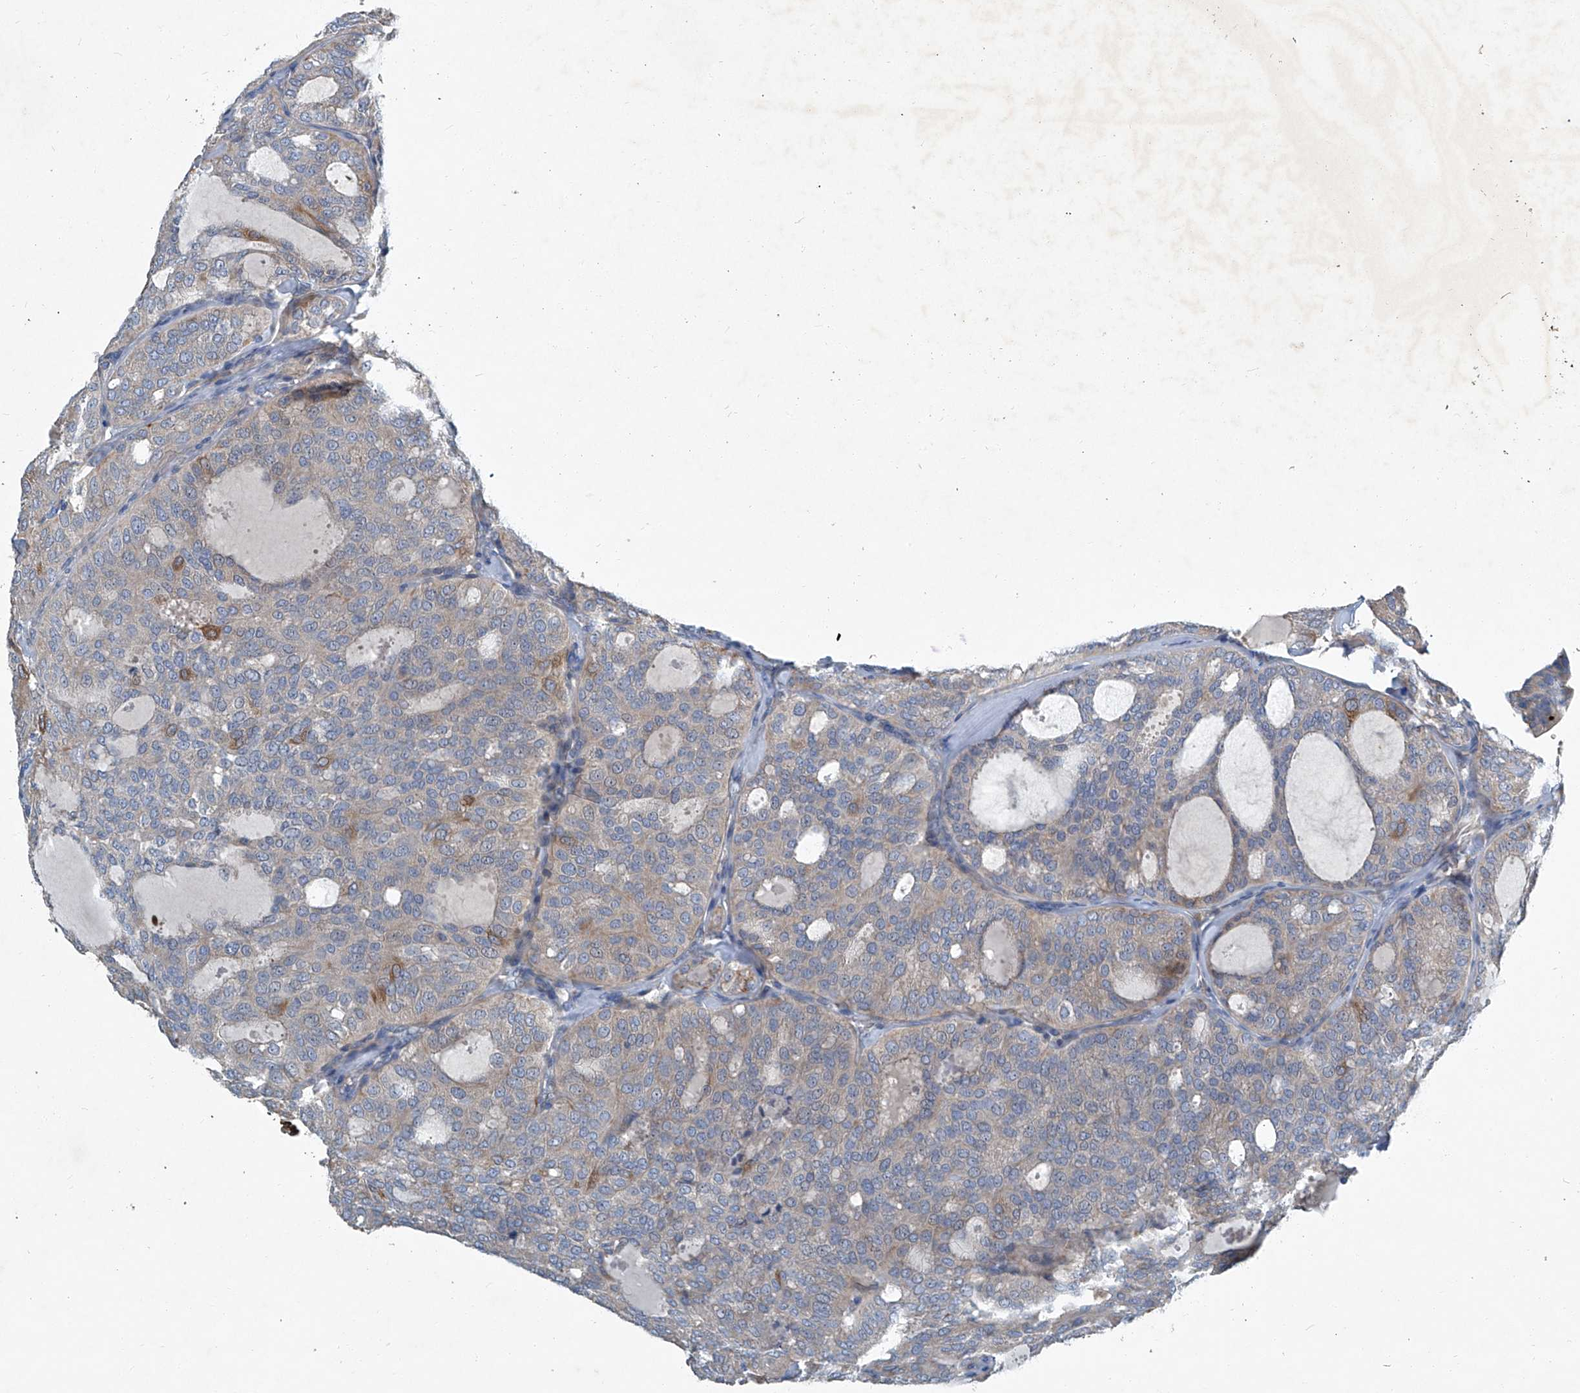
{"staining": {"intensity": "weak", "quantity": "25%-75%", "location": "cytoplasmic/membranous"}, "tissue": "thyroid cancer", "cell_type": "Tumor cells", "image_type": "cancer", "snomed": [{"axis": "morphology", "description": "Follicular adenoma carcinoma, NOS"}, {"axis": "topography", "description": "Thyroid gland"}], "caption": "Follicular adenoma carcinoma (thyroid) stained for a protein demonstrates weak cytoplasmic/membranous positivity in tumor cells.", "gene": "SLC26A11", "patient": {"sex": "male", "age": 75}}